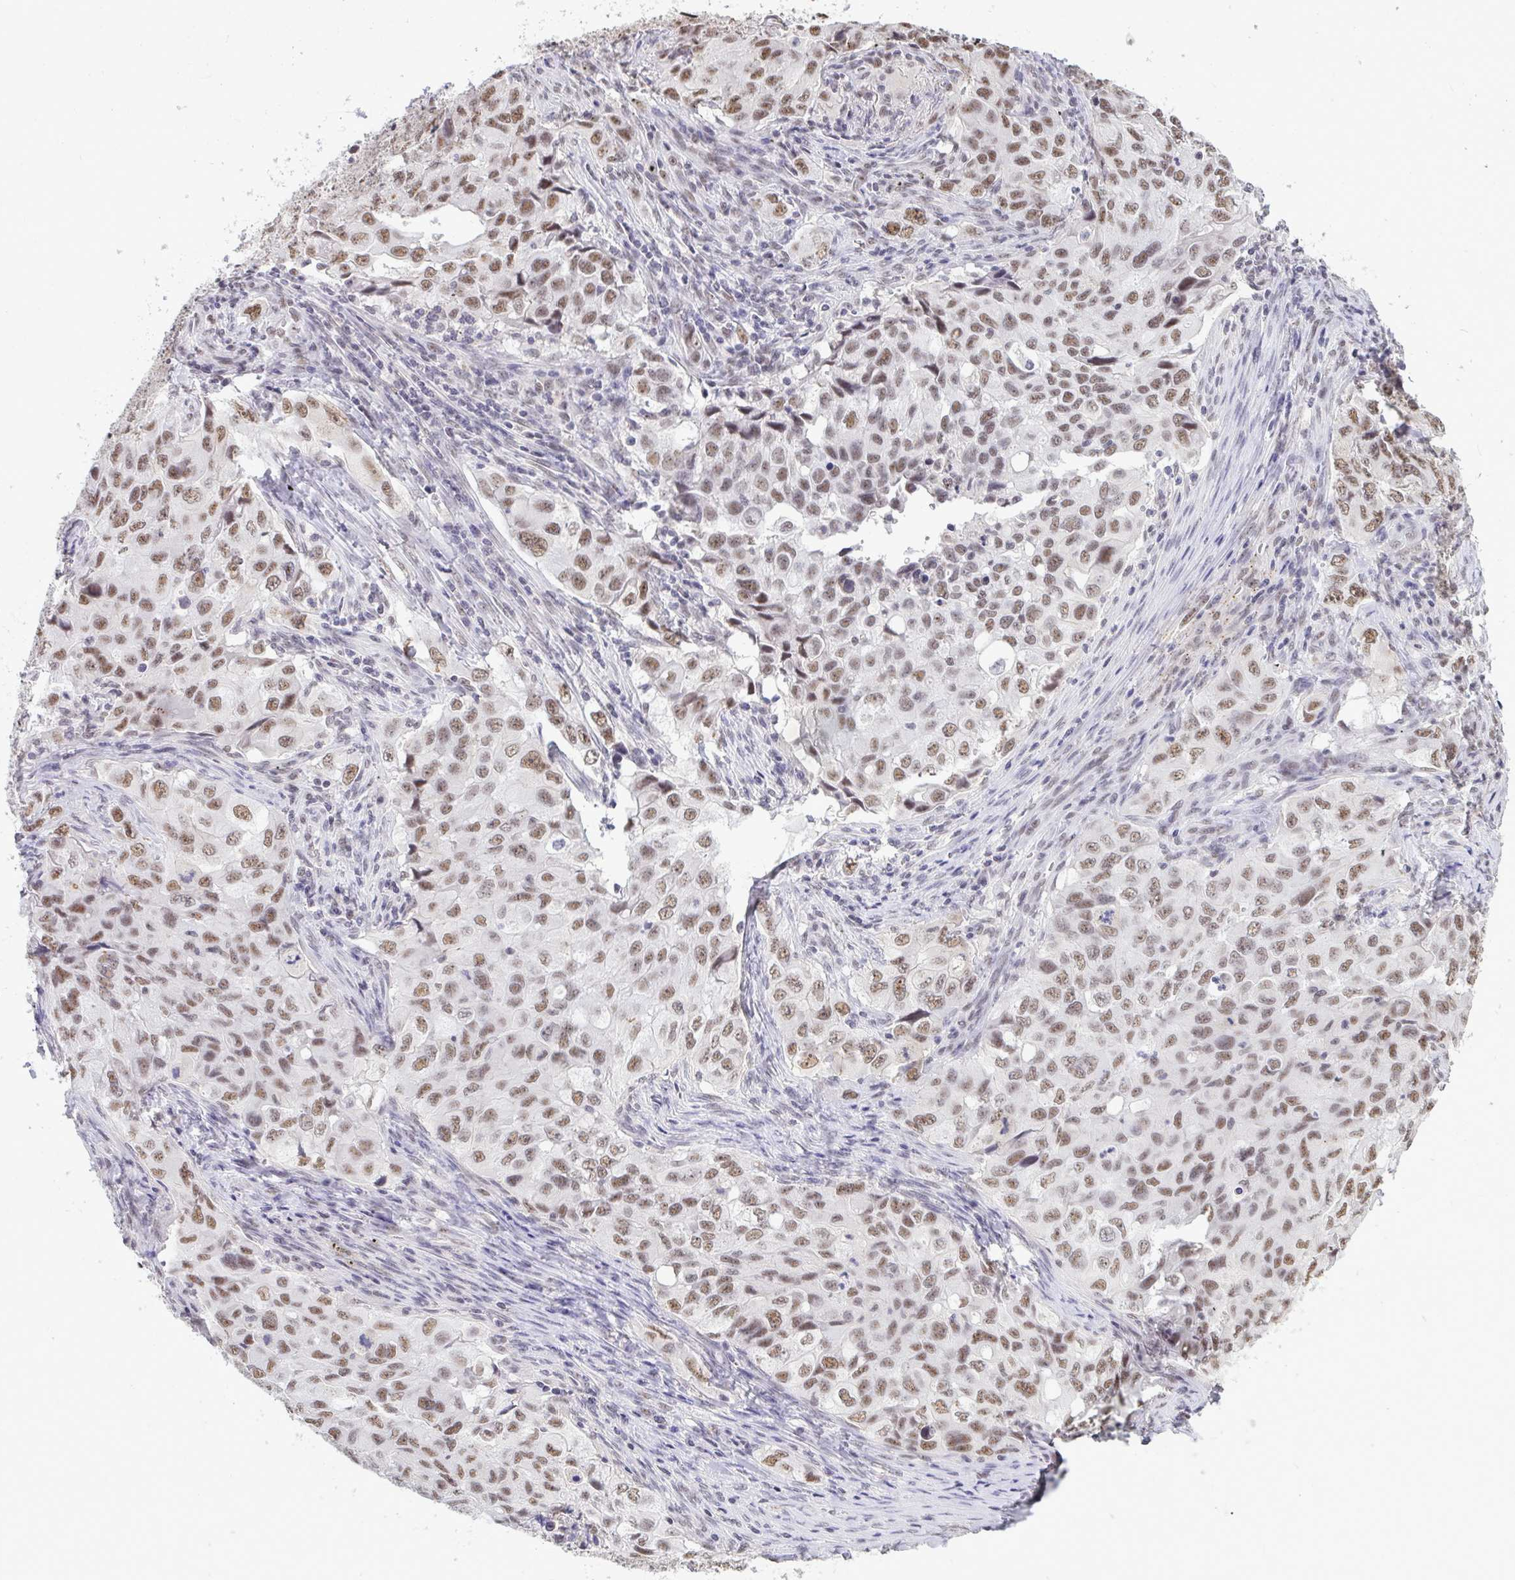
{"staining": {"intensity": "moderate", "quantity": ">75%", "location": "nuclear"}, "tissue": "lung cancer", "cell_type": "Tumor cells", "image_type": "cancer", "snomed": [{"axis": "morphology", "description": "Adenocarcinoma, NOS"}, {"axis": "morphology", "description": "Adenocarcinoma, metastatic, NOS"}, {"axis": "topography", "description": "Lymph node"}, {"axis": "topography", "description": "Lung"}], "caption": "Immunohistochemical staining of human lung cancer displays medium levels of moderate nuclear staining in approximately >75% of tumor cells.", "gene": "PUF60", "patient": {"sex": "female", "age": 42}}